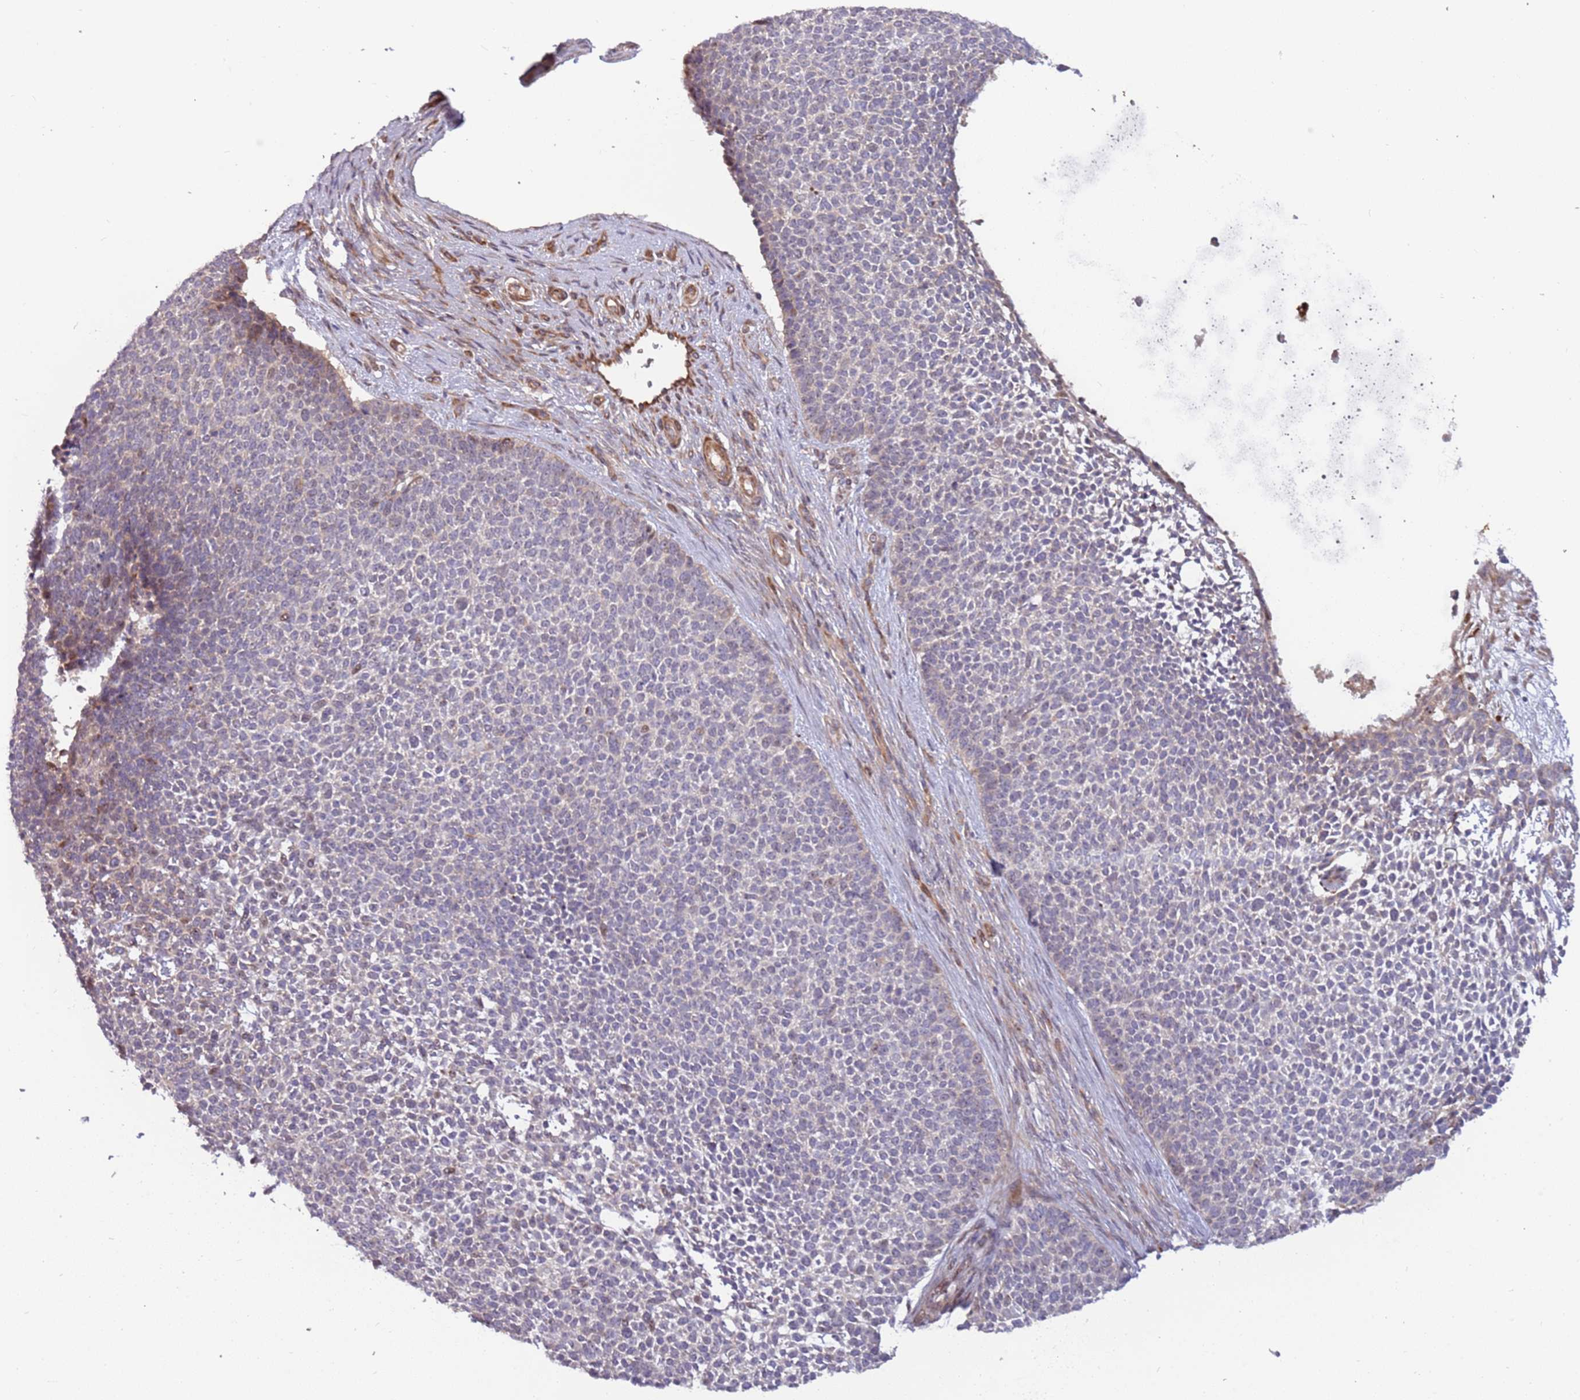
{"staining": {"intensity": "weak", "quantity": "<25%", "location": "cytoplasmic/membranous"}, "tissue": "skin cancer", "cell_type": "Tumor cells", "image_type": "cancer", "snomed": [{"axis": "morphology", "description": "Basal cell carcinoma"}, {"axis": "topography", "description": "Skin"}], "caption": "Tumor cells show no significant expression in skin cancer (basal cell carcinoma).", "gene": "TRAPPC6B", "patient": {"sex": "female", "age": 84}}